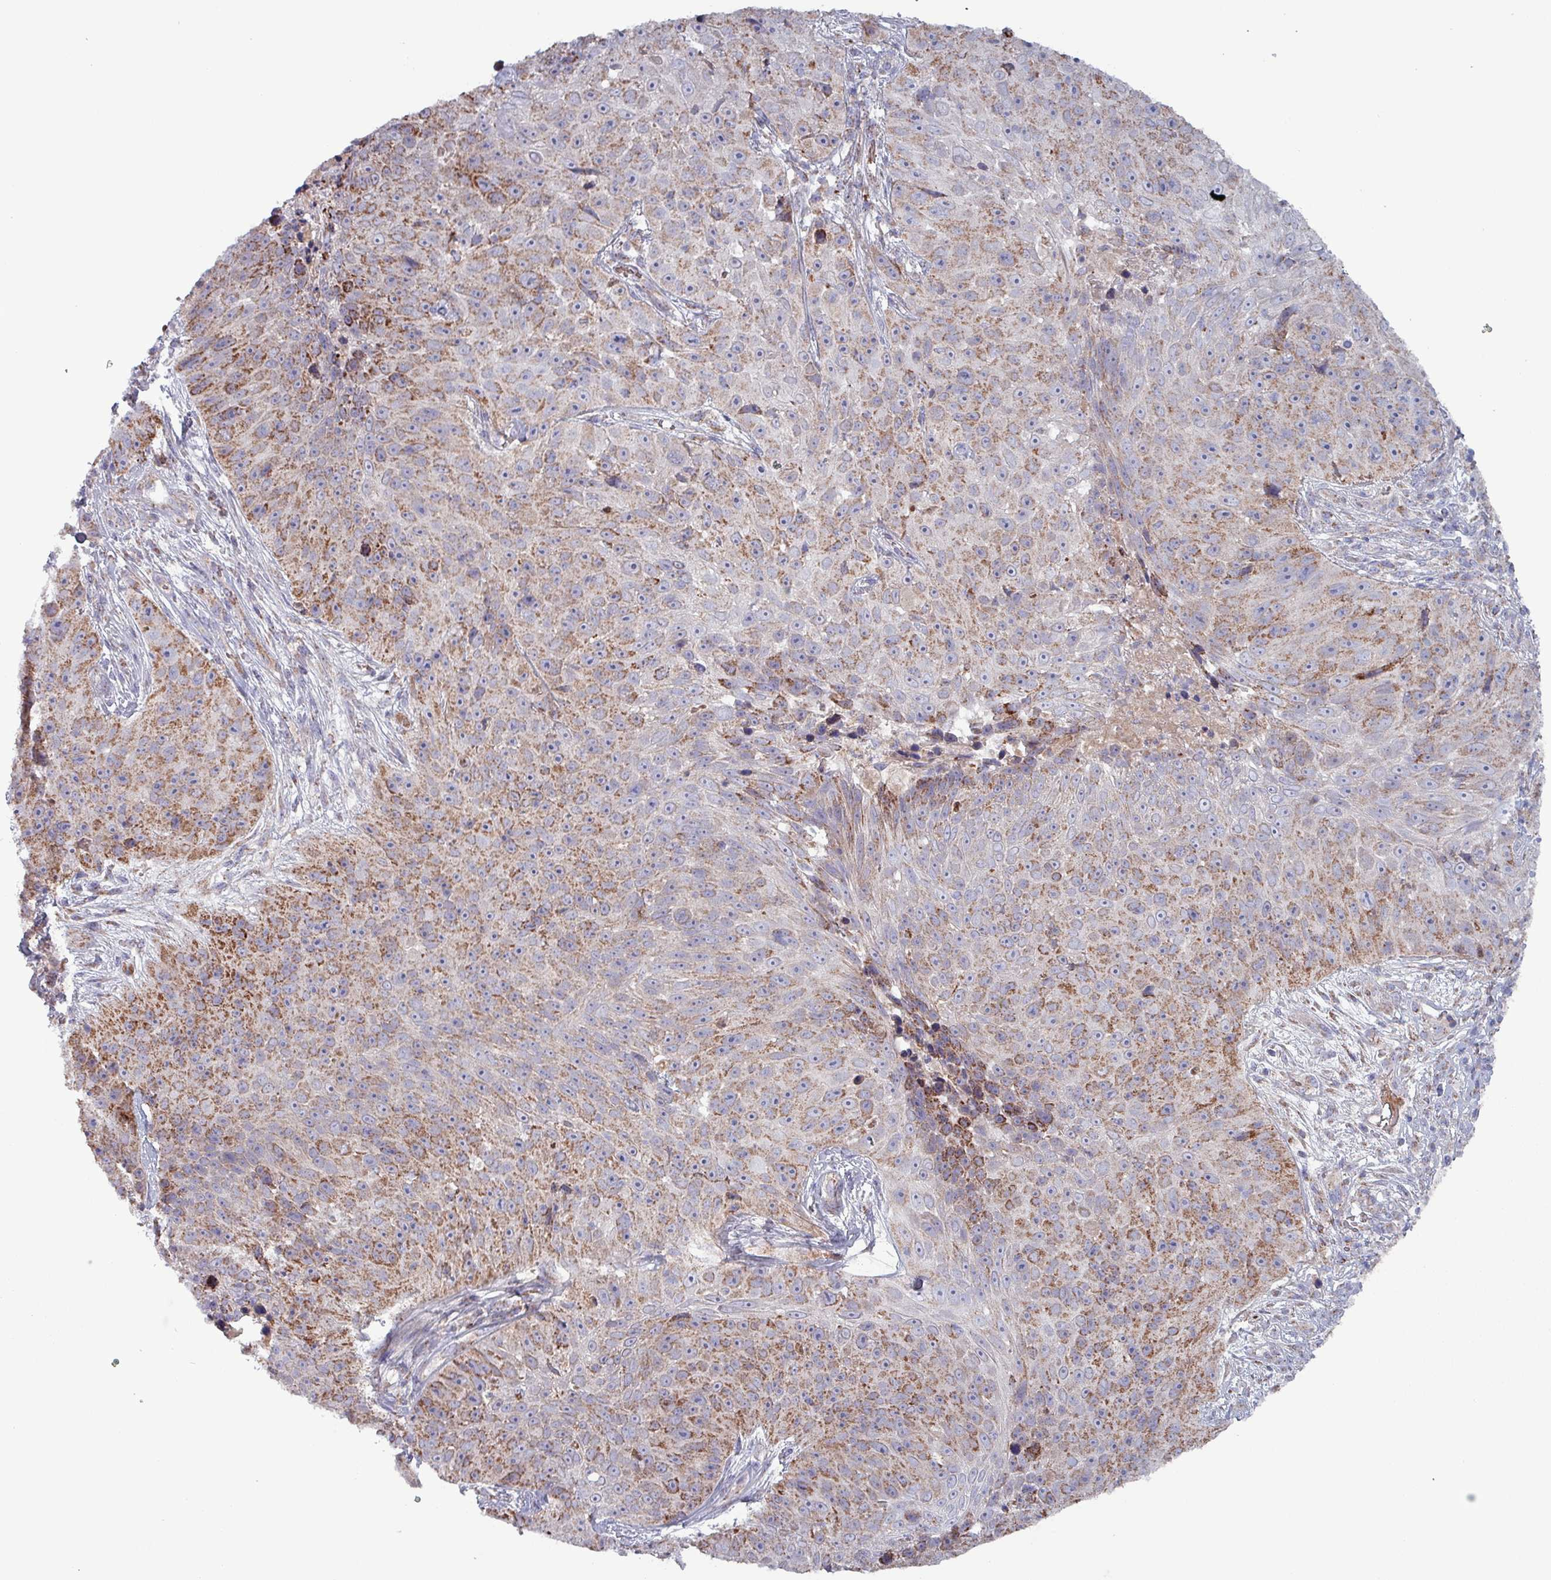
{"staining": {"intensity": "moderate", "quantity": ">75%", "location": "cytoplasmic/membranous"}, "tissue": "skin cancer", "cell_type": "Tumor cells", "image_type": "cancer", "snomed": [{"axis": "morphology", "description": "Squamous cell carcinoma, NOS"}, {"axis": "topography", "description": "Skin"}], "caption": "Immunohistochemical staining of human skin squamous cell carcinoma shows medium levels of moderate cytoplasmic/membranous expression in about >75% of tumor cells.", "gene": "ZNF322", "patient": {"sex": "female", "age": 87}}